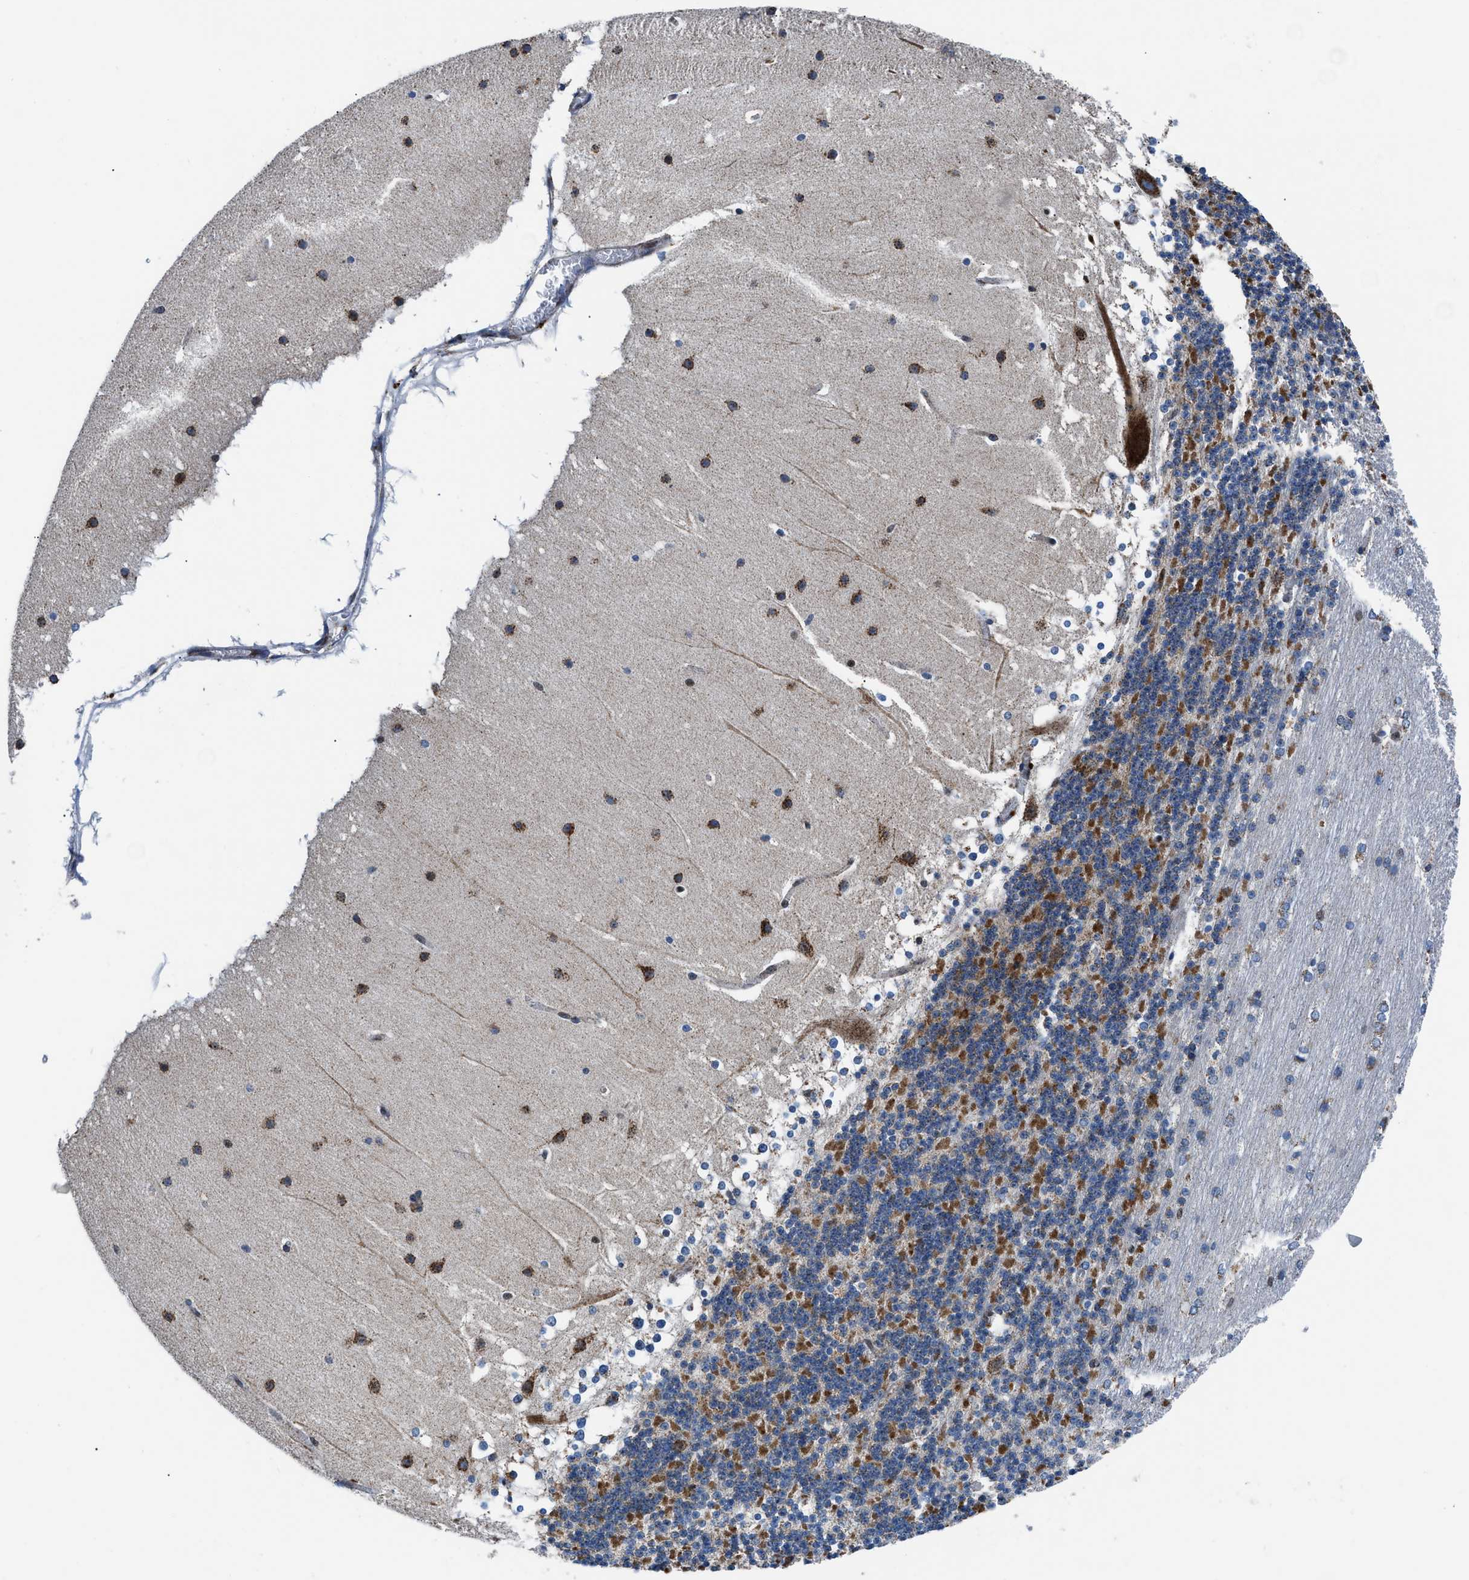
{"staining": {"intensity": "moderate", "quantity": "25%-75%", "location": "cytoplasmic/membranous"}, "tissue": "cerebellum", "cell_type": "Cells in granular layer", "image_type": "normal", "snomed": [{"axis": "morphology", "description": "Normal tissue, NOS"}, {"axis": "topography", "description": "Cerebellum"}], "caption": "A brown stain labels moderate cytoplasmic/membranous expression of a protein in cells in granular layer of normal human cerebellum.", "gene": "LMO2", "patient": {"sex": "female", "age": 19}}